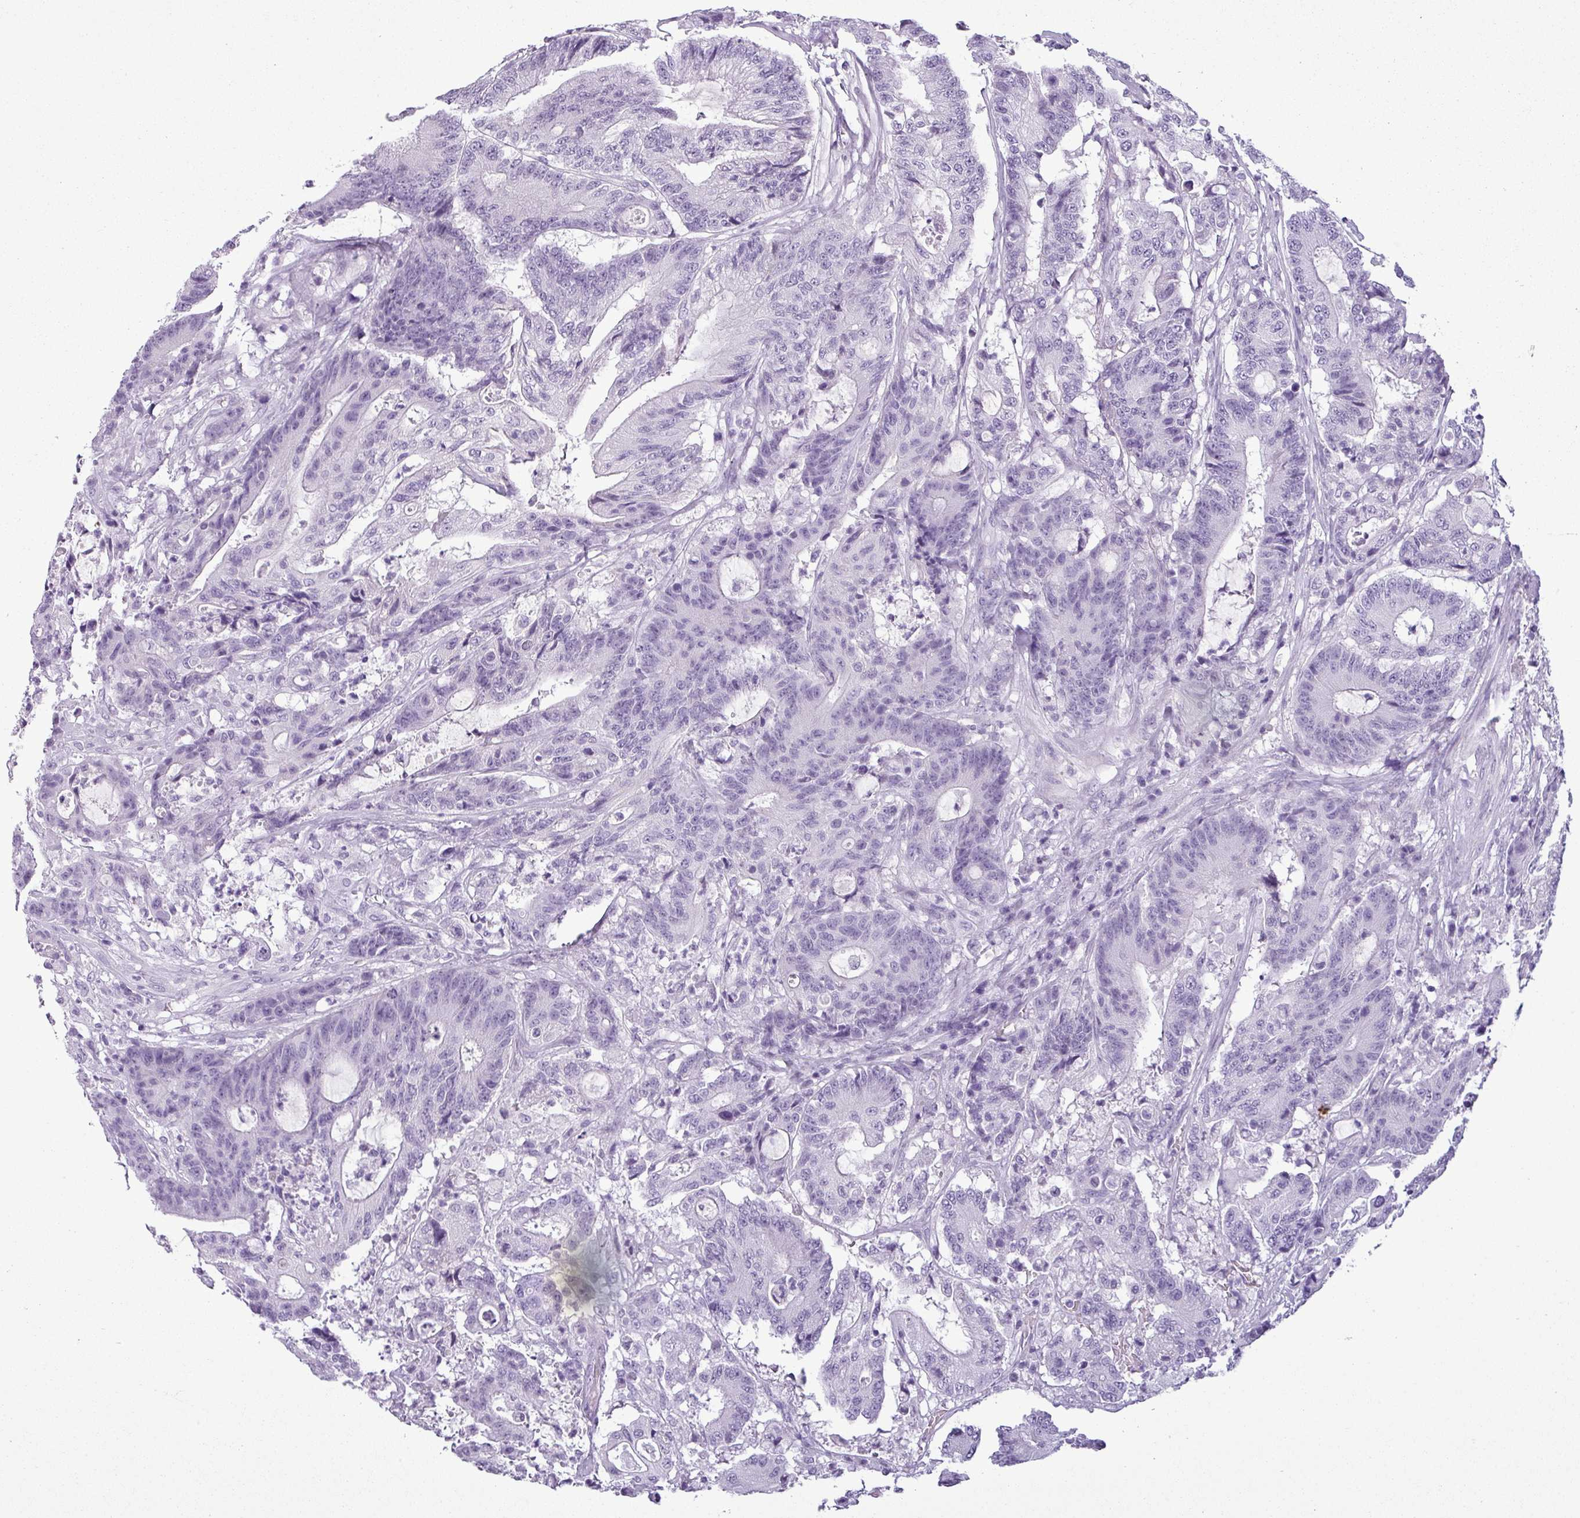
{"staining": {"intensity": "negative", "quantity": "none", "location": "none"}, "tissue": "colorectal cancer", "cell_type": "Tumor cells", "image_type": "cancer", "snomed": [{"axis": "morphology", "description": "Adenocarcinoma, NOS"}, {"axis": "topography", "description": "Colon"}], "caption": "Colorectal adenocarcinoma stained for a protein using immunohistochemistry (IHC) shows no staining tumor cells.", "gene": "CDH16", "patient": {"sex": "female", "age": 84}}